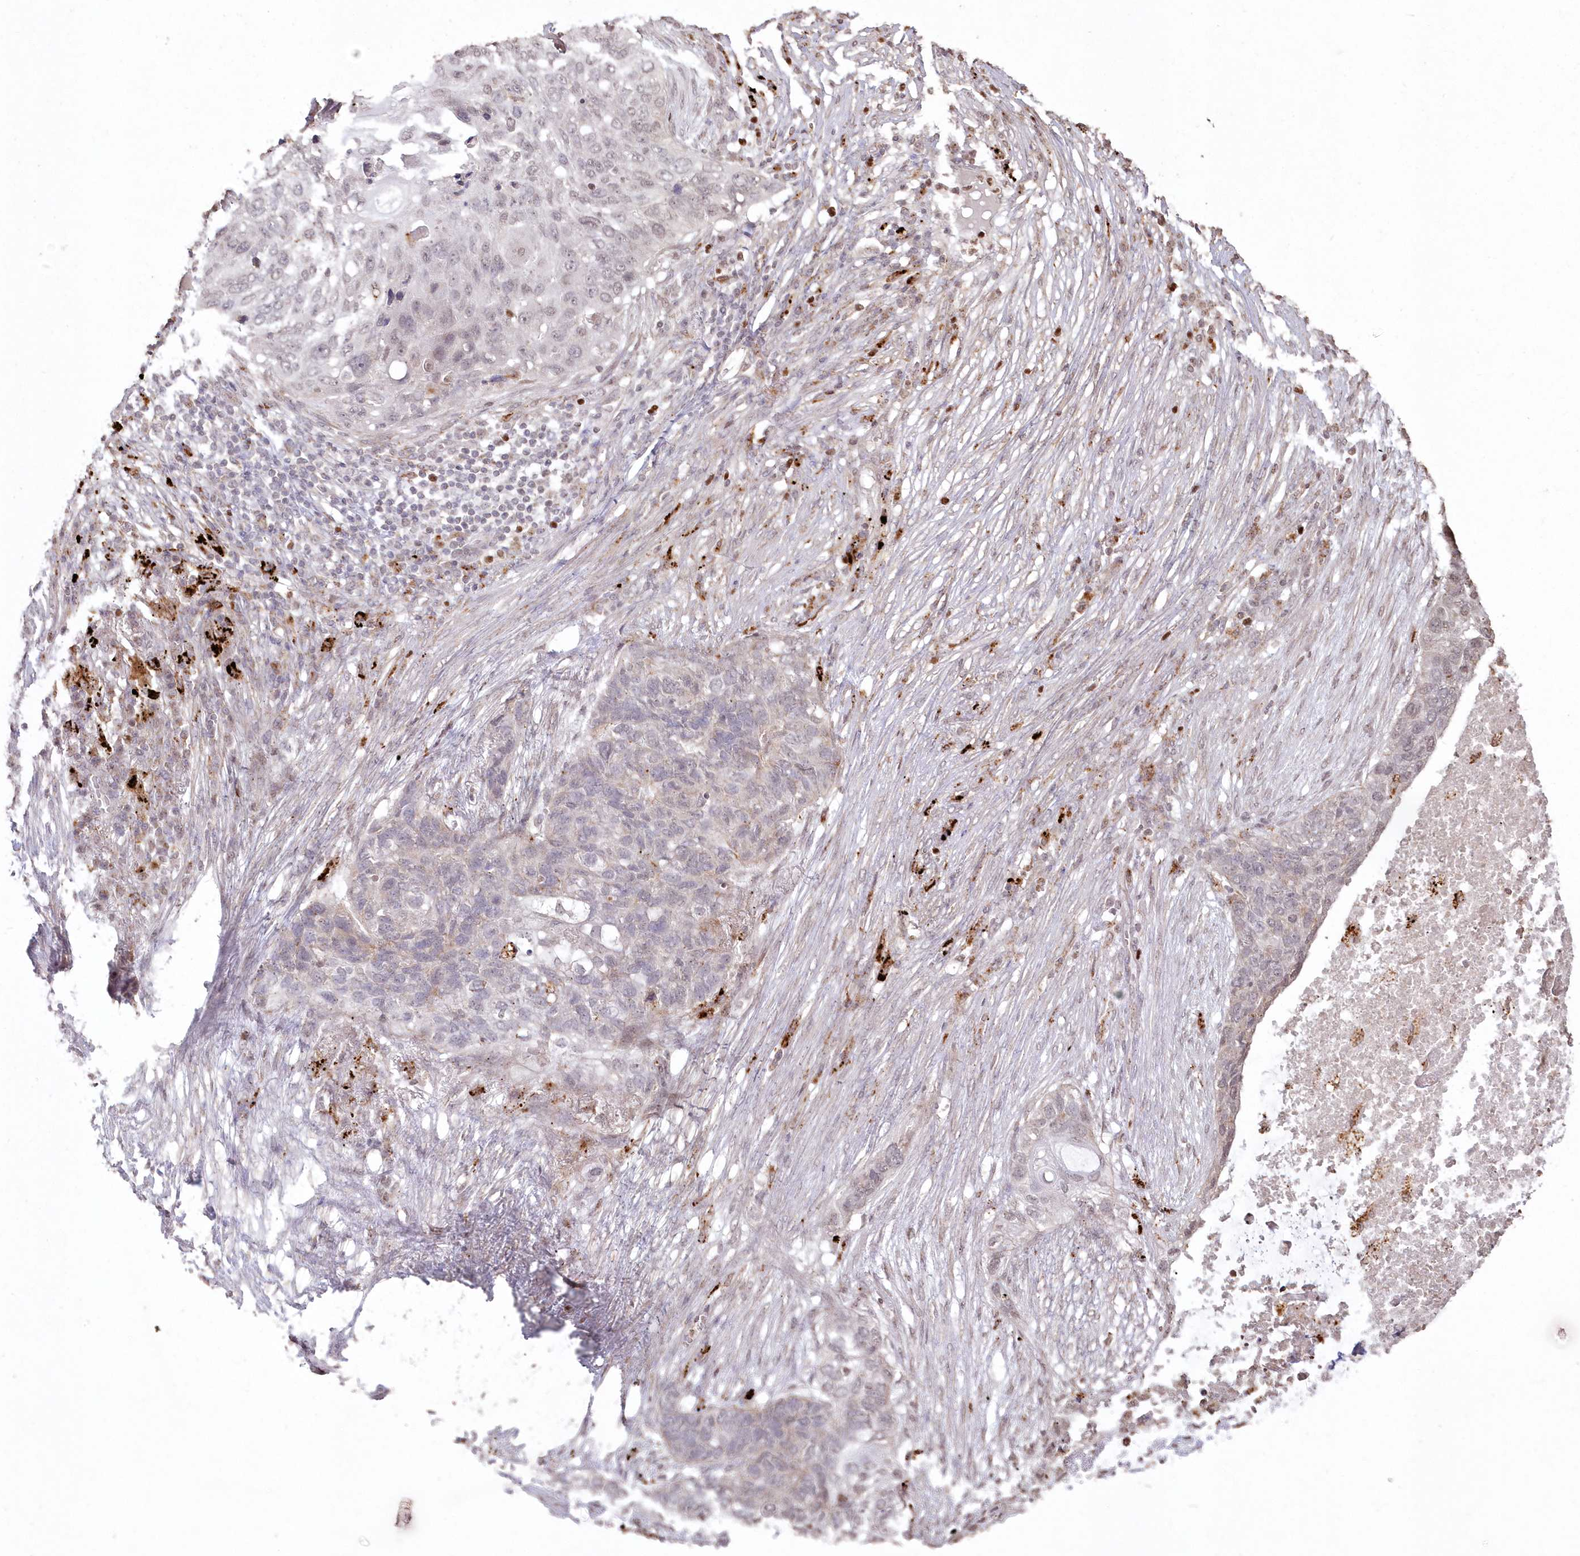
{"staining": {"intensity": "weak", "quantity": "25%-75%", "location": "nuclear"}, "tissue": "lung cancer", "cell_type": "Tumor cells", "image_type": "cancer", "snomed": [{"axis": "morphology", "description": "Squamous cell carcinoma, NOS"}, {"axis": "topography", "description": "Lung"}], "caption": "Immunohistochemistry (IHC) photomicrograph of neoplastic tissue: squamous cell carcinoma (lung) stained using IHC displays low levels of weak protein expression localized specifically in the nuclear of tumor cells, appearing as a nuclear brown color.", "gene": "ARSB", "patient": {"sex": "female", "age": 63}}